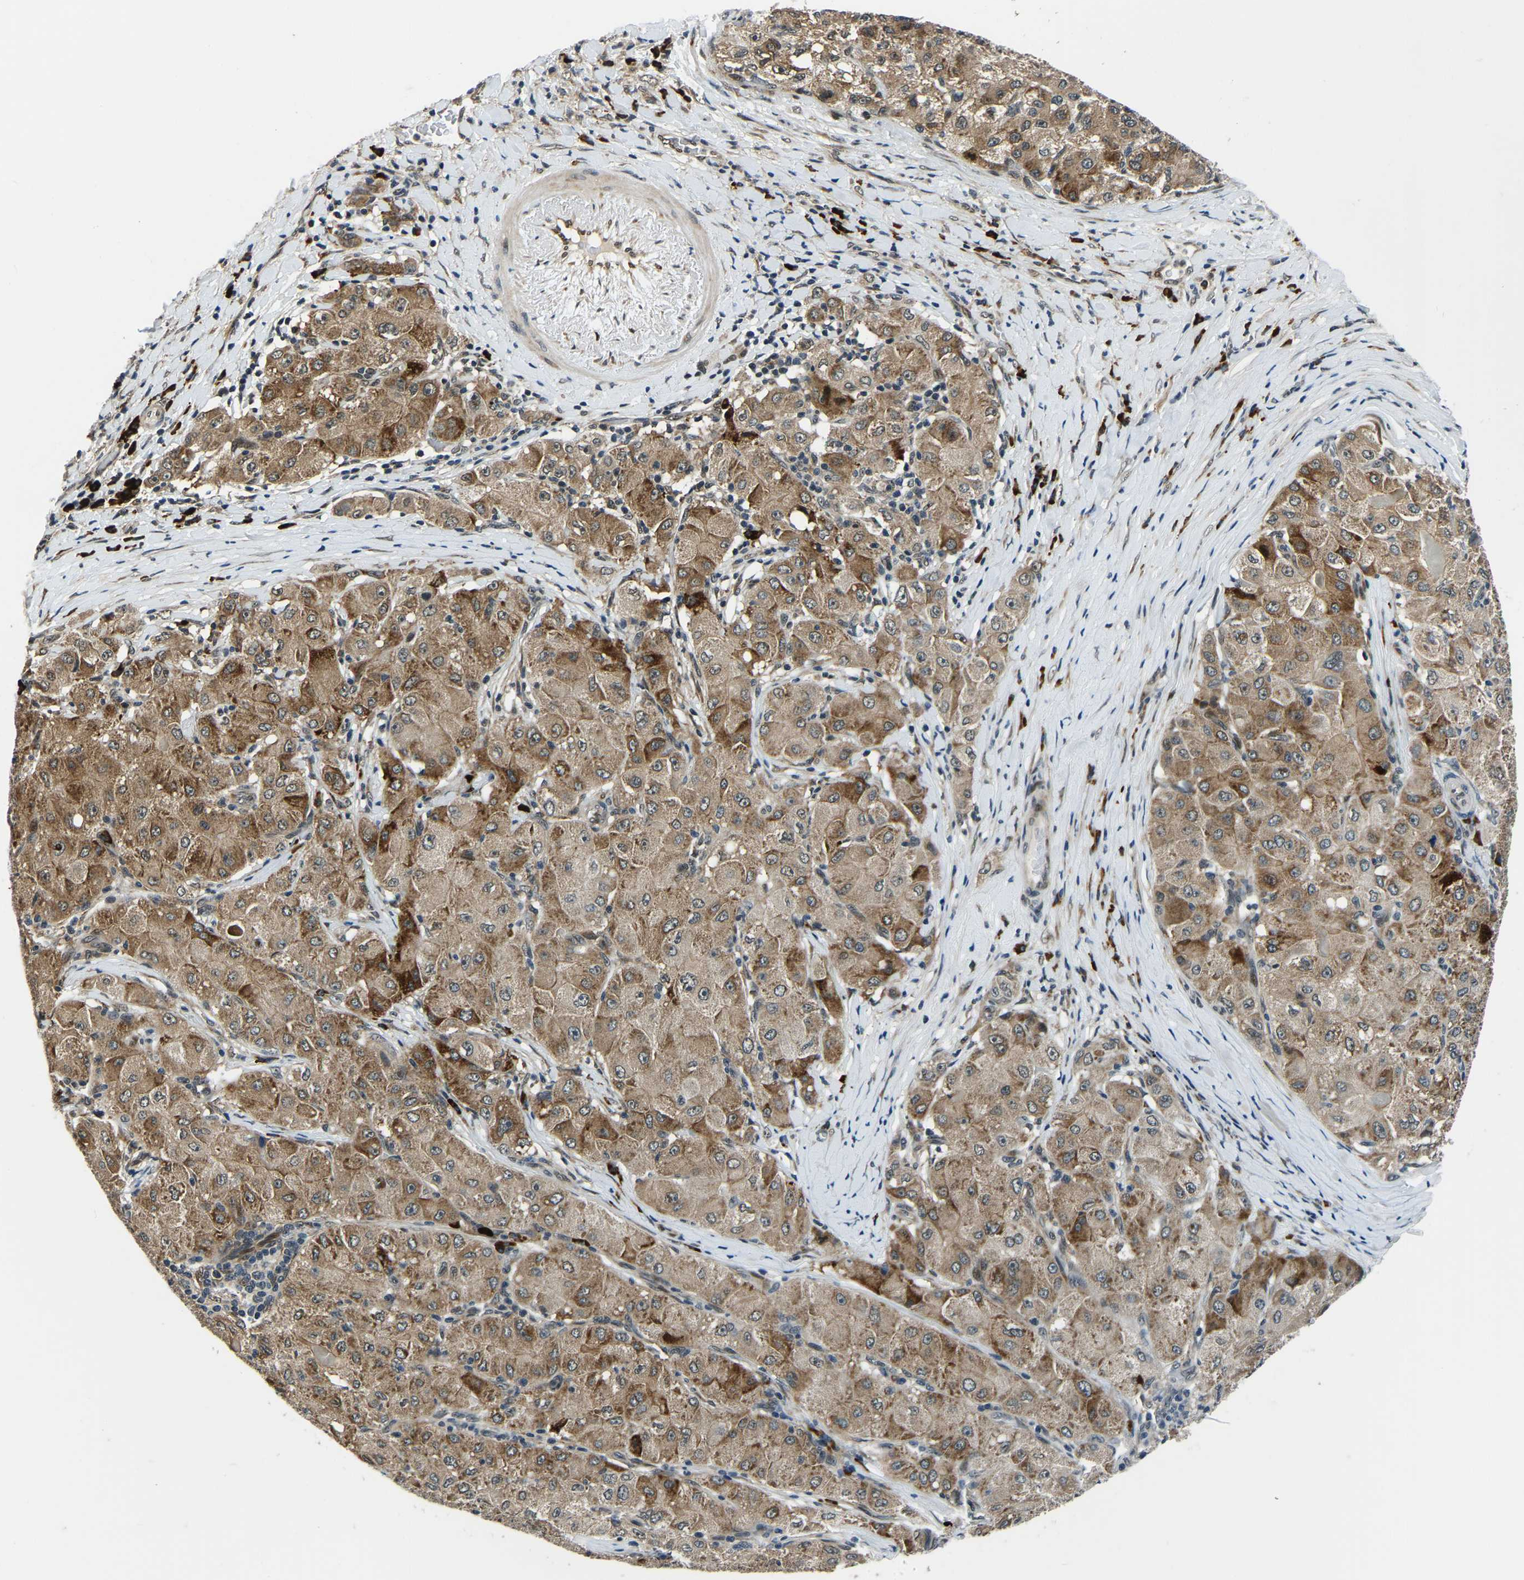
{"staining": {"intensity": "moderate", "quantity": ">75%", "location": "cytoplasmic/membranous"}, "tissue": "liver cancer", "cell_type": "Tumor cells", "image_type": "cancer", "snomed": [{"axis": "morphology", "description": "Carcinoma, Hepatocellular, NOS"}, {"axis": "topography", "description": "Liver"}], "caption": "Tumor cells show medium levels of moderate cytoplasmic/membranous expression in approximately >75% of cells in liver cancer.", "gene": "ING2", "patient": {"sex": "male", "age": 80}}